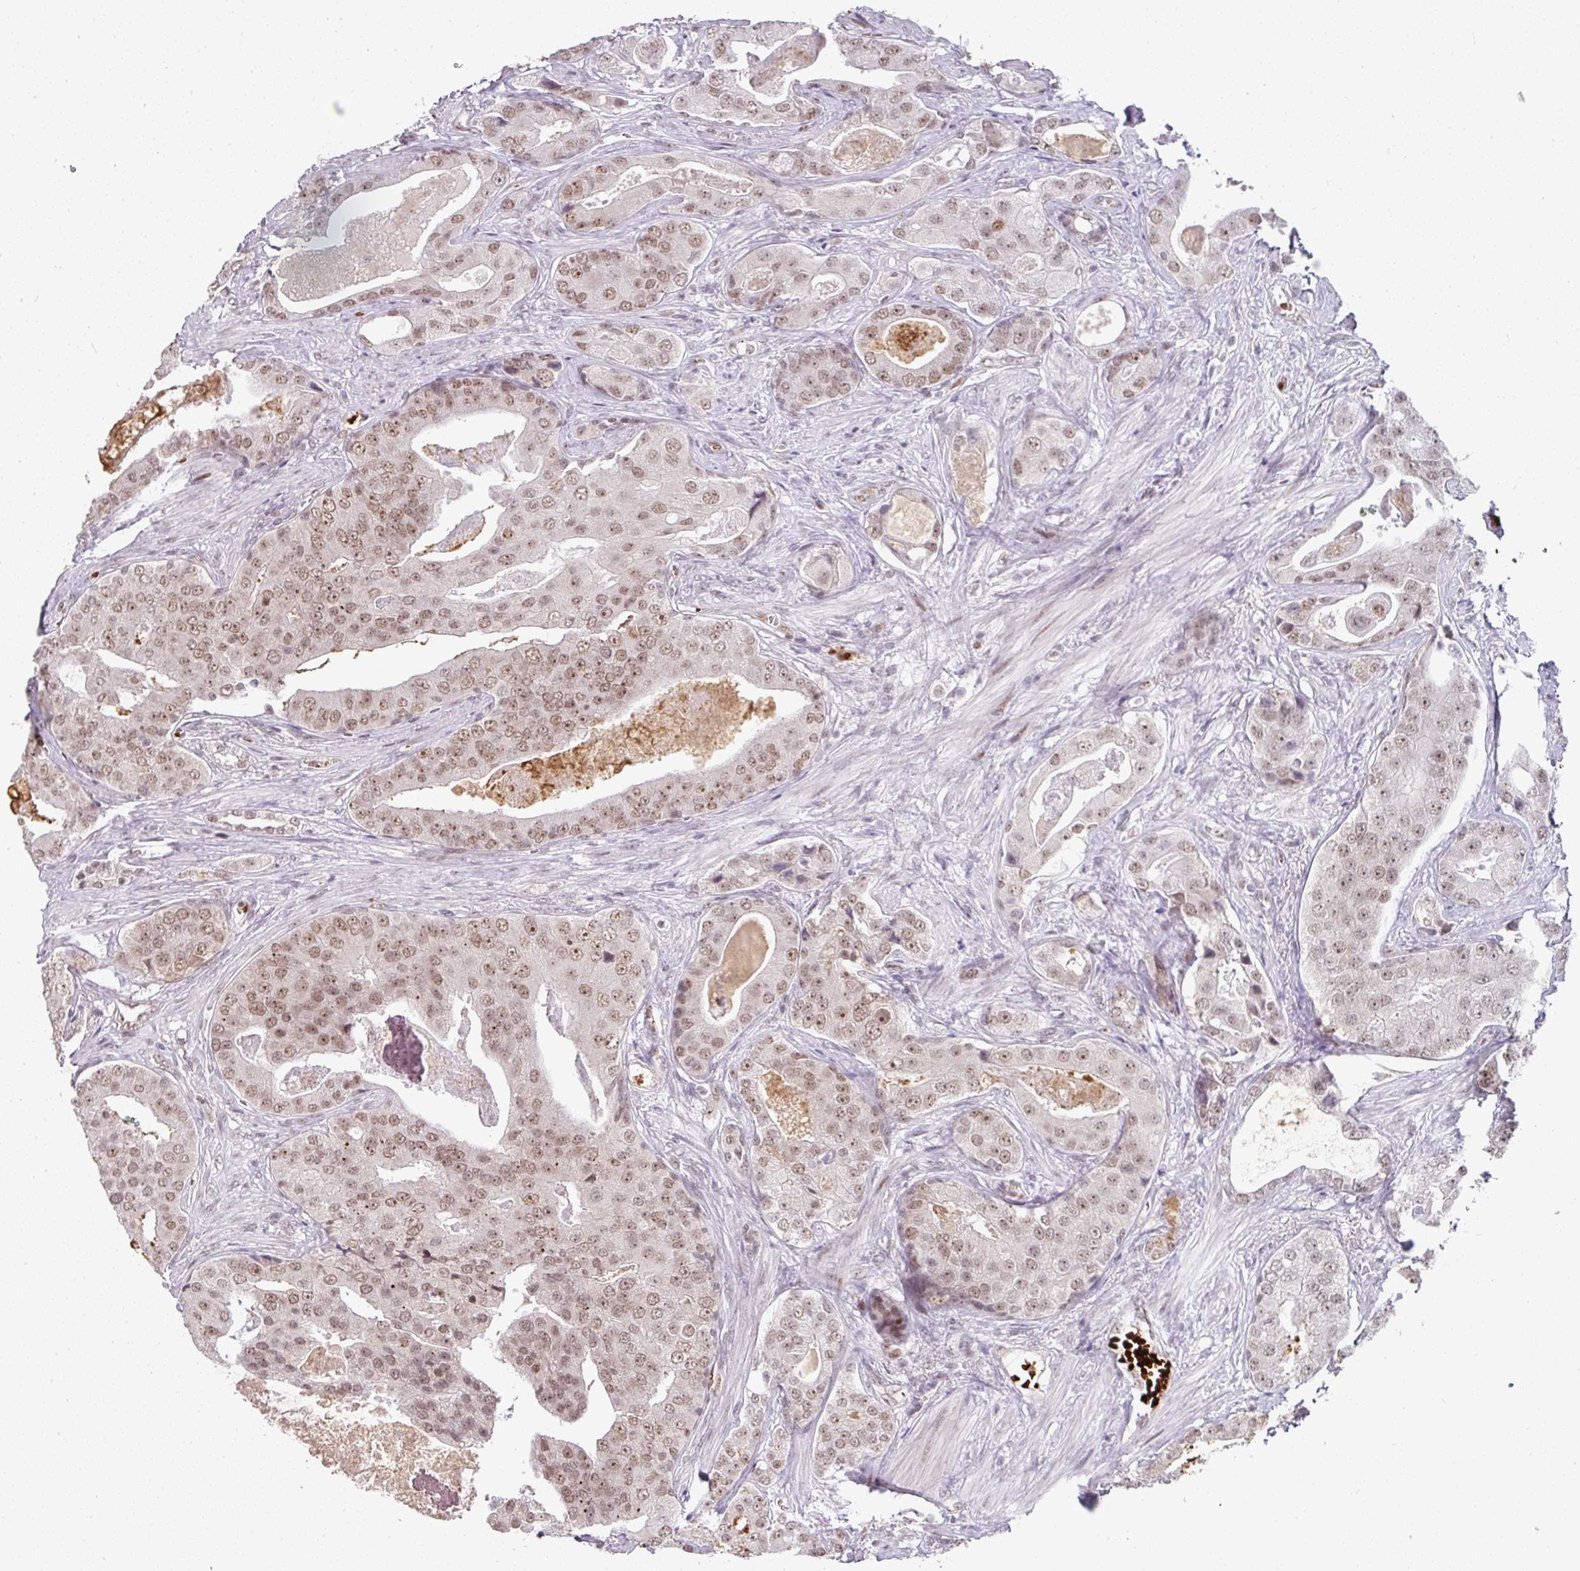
{"staining": {"intensity": "weak", "quantity": ">75%", "location": "nuclear"}, "tissue": "prostate cancer", "cell_type": "Tumor cells", "image_type": "cancer", "snomed": [{"axis": "morphology", "description": "Adenocarcinoma, High grade"}, {"axis": "topography", "description": "Prostate"}], "caption": "Prostate high-grade adenocarcinoma stained with IHC demonstrates weak nuclear staining in about >75% of tumor cells. The staining is performed using DAB (3,3'-diaminobenzidine) brown chromogen to label protein expression. The nuclei are counter-stained blue using hematoxylin.", "gene": "NEIL1", "patient": {"sex": "male", "age": 71}}